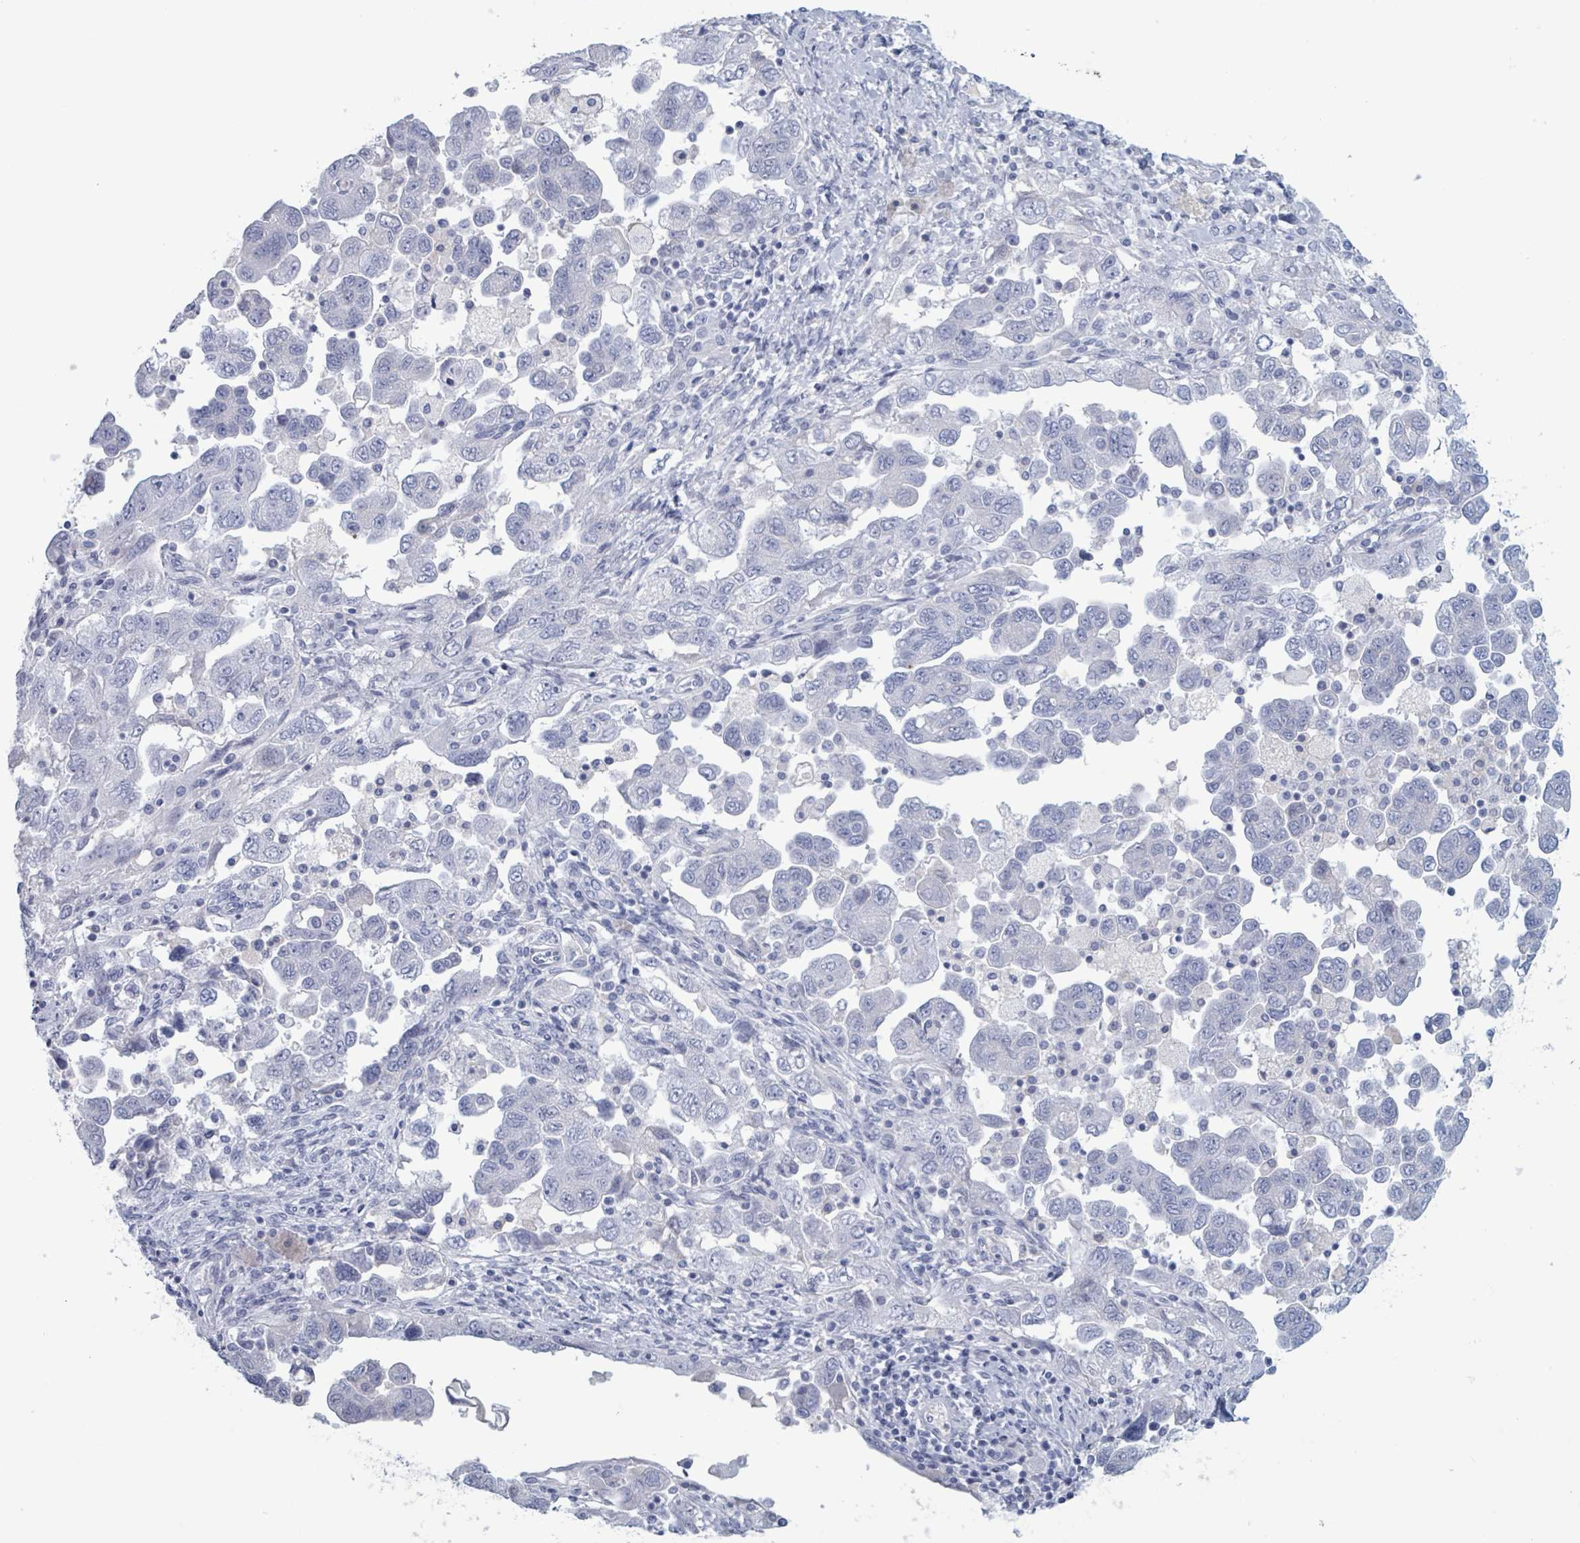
{"staining": {"intensity": "negative", "quantity": "none", "location": "none"}, "tissue": "ovarian cancer", "cell_type": "Tumor cells", "image_type": "cancer", "snomed": [{"axis": "morphology", "description": "Carcinoma, NOS"}, {"axis": "morphology", "description": "Cystadenocarcinoma, serous, NOS"}, {"axis": "topography", "description": "Ovary"}], "caption": "Histopathology image shows no significant protein expression in tumor cells of ovarian cancer.", "gene": "KLK4", "patient": {"sex": "female", "age": 69}}